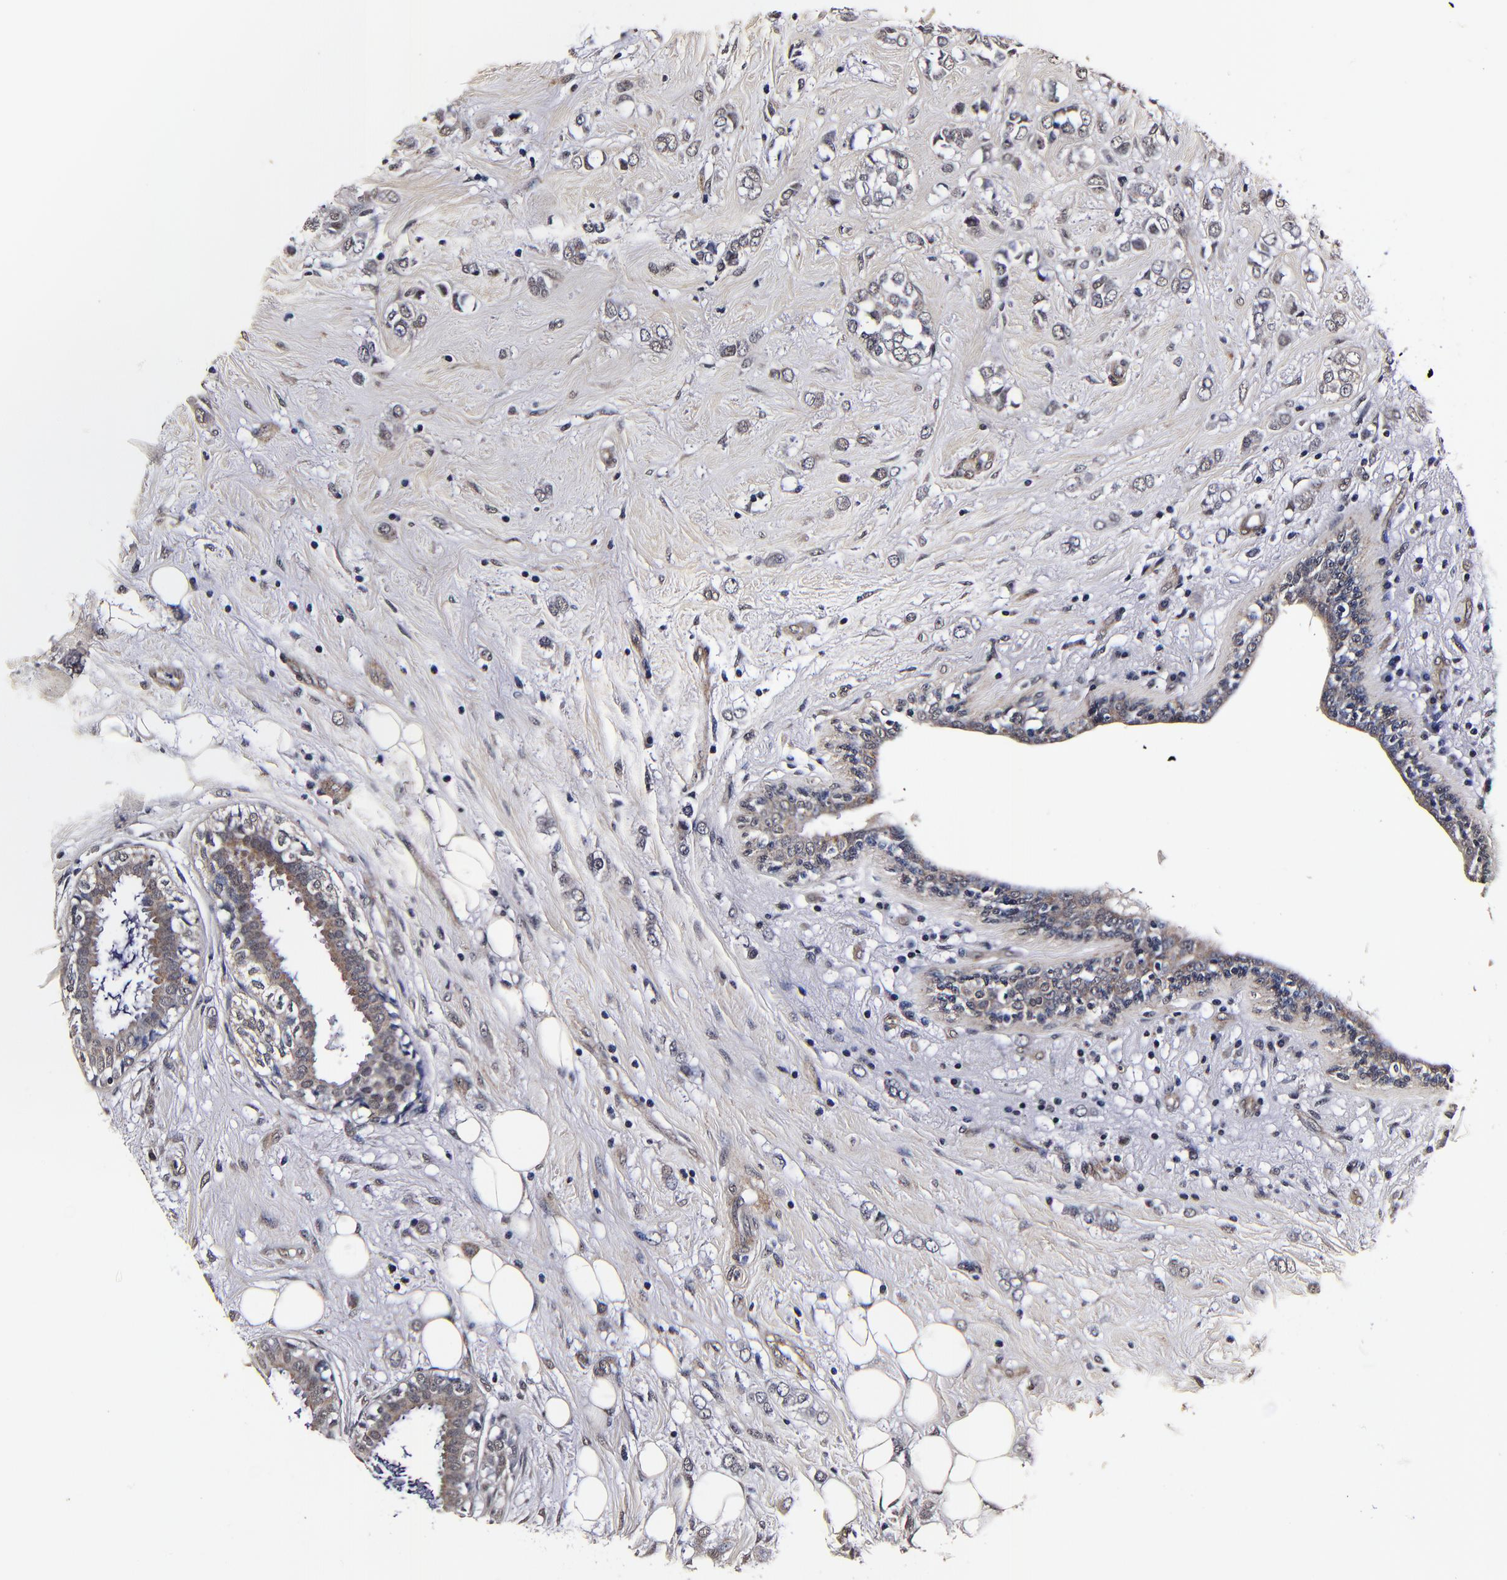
{"staining": {"intensity": "weak", "quantity": "25%-75%", "location": "cytoplasmic/membranous"}, "tissue": "breast cancer", "cell_type": "Tumor cells", "image_type": "cancer", "snomed": [{"axis": "morphology", "description": "Normal tissue, NOS"}, {"axis": "morphology", "description": "Lobular carcinoma"}, {"axis": "topography", "description": "Breast"}], "caption": "Immunohistochemistry micrograph of breast cancer (lobular carcinoma) stained for a protein (brown), which exhibits low levels of weak cytoplasmic/membranous positivity in about 25%-75% of tumor cells.", "gene": "MMP15", "patient": {"sex": "female", "age": 47}}